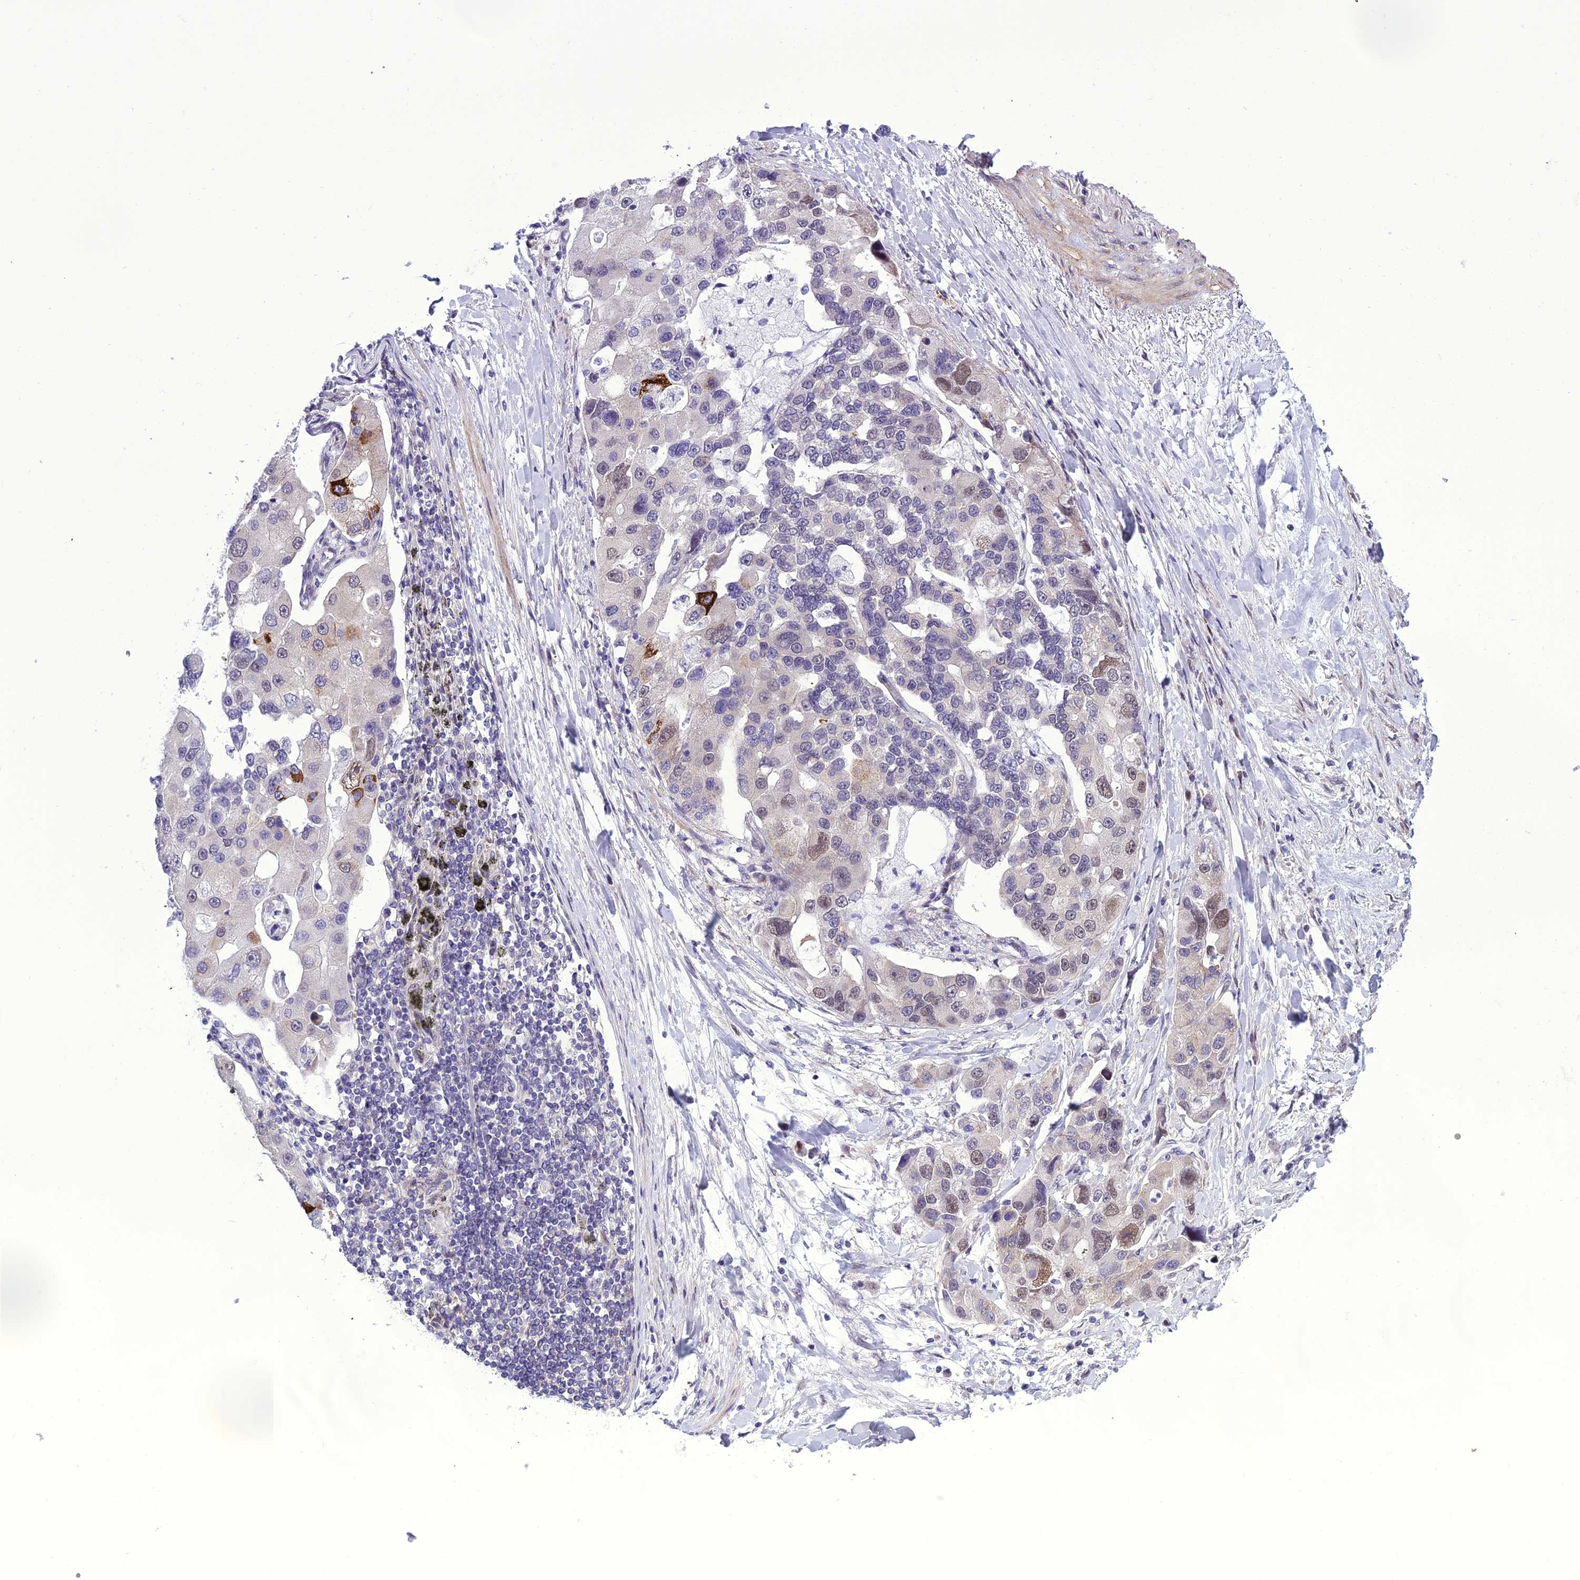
{"staining": {"intensity": "strong", "quantity": "<25%", "location": "cytoplasmic/membranous,nuclear"}, "tissue": "lung cancer", "cell_type": "Tumor cells", "image_type": "cancer", "snomed": [{"axis": "morphology", "description": "Adenocarcinoma, NOS"}, {"axis": "topography", "description": "Lung"}], "caption": "This image exhibits immunohistochemistry staining of human lung adenocarcinoma, with medium strong cytoplasmic/membranous and nuclear positivity in approximately <25% of tumor cells.", "gene": "GAB4", "patient": {"sex": "female", "age": 54}}